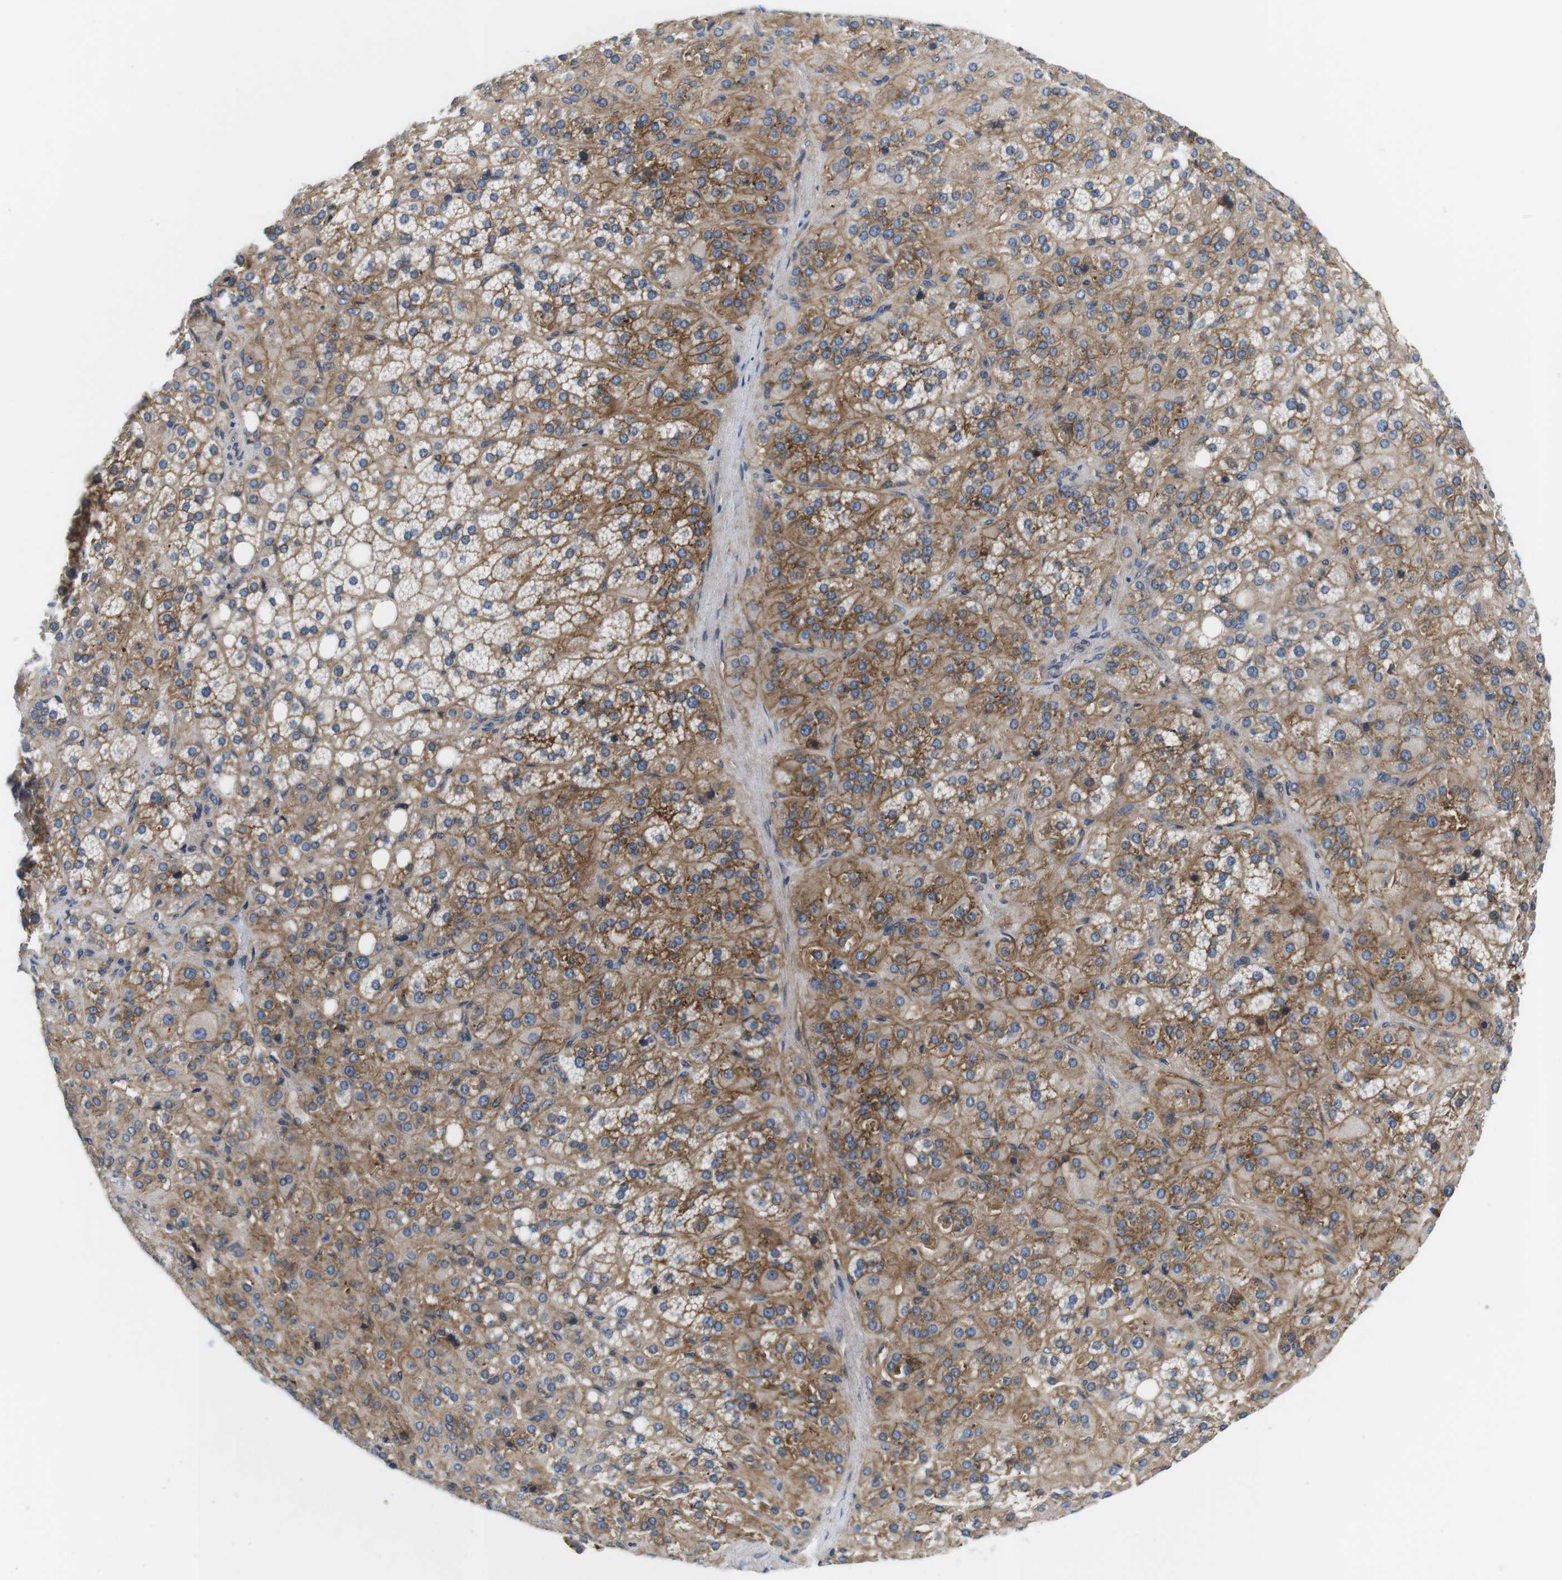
{"staining": {"intensity": "moderate", "quantity": ">75%", "location": "cytoplasmic/membranous"}, "tissue": "adrenal gland", "cell_type": "Glandular cells", "image_type": "normal", "snomed": [{"axis": "morphology", "description": "Normal tissue, NOS"}, {"axis": "topography", "description": "Adrenal gland"}], "caption": "An immunohistochemistry (IHC) histopathology image of unremarkable tissue is shown. Protein staining in brown highlights moderate cytoplasmic/membranous positivity in adrenal gland within glandular cells.", "gene": "SLC30A1", "patient": {"sex": "female", "age": 59}}